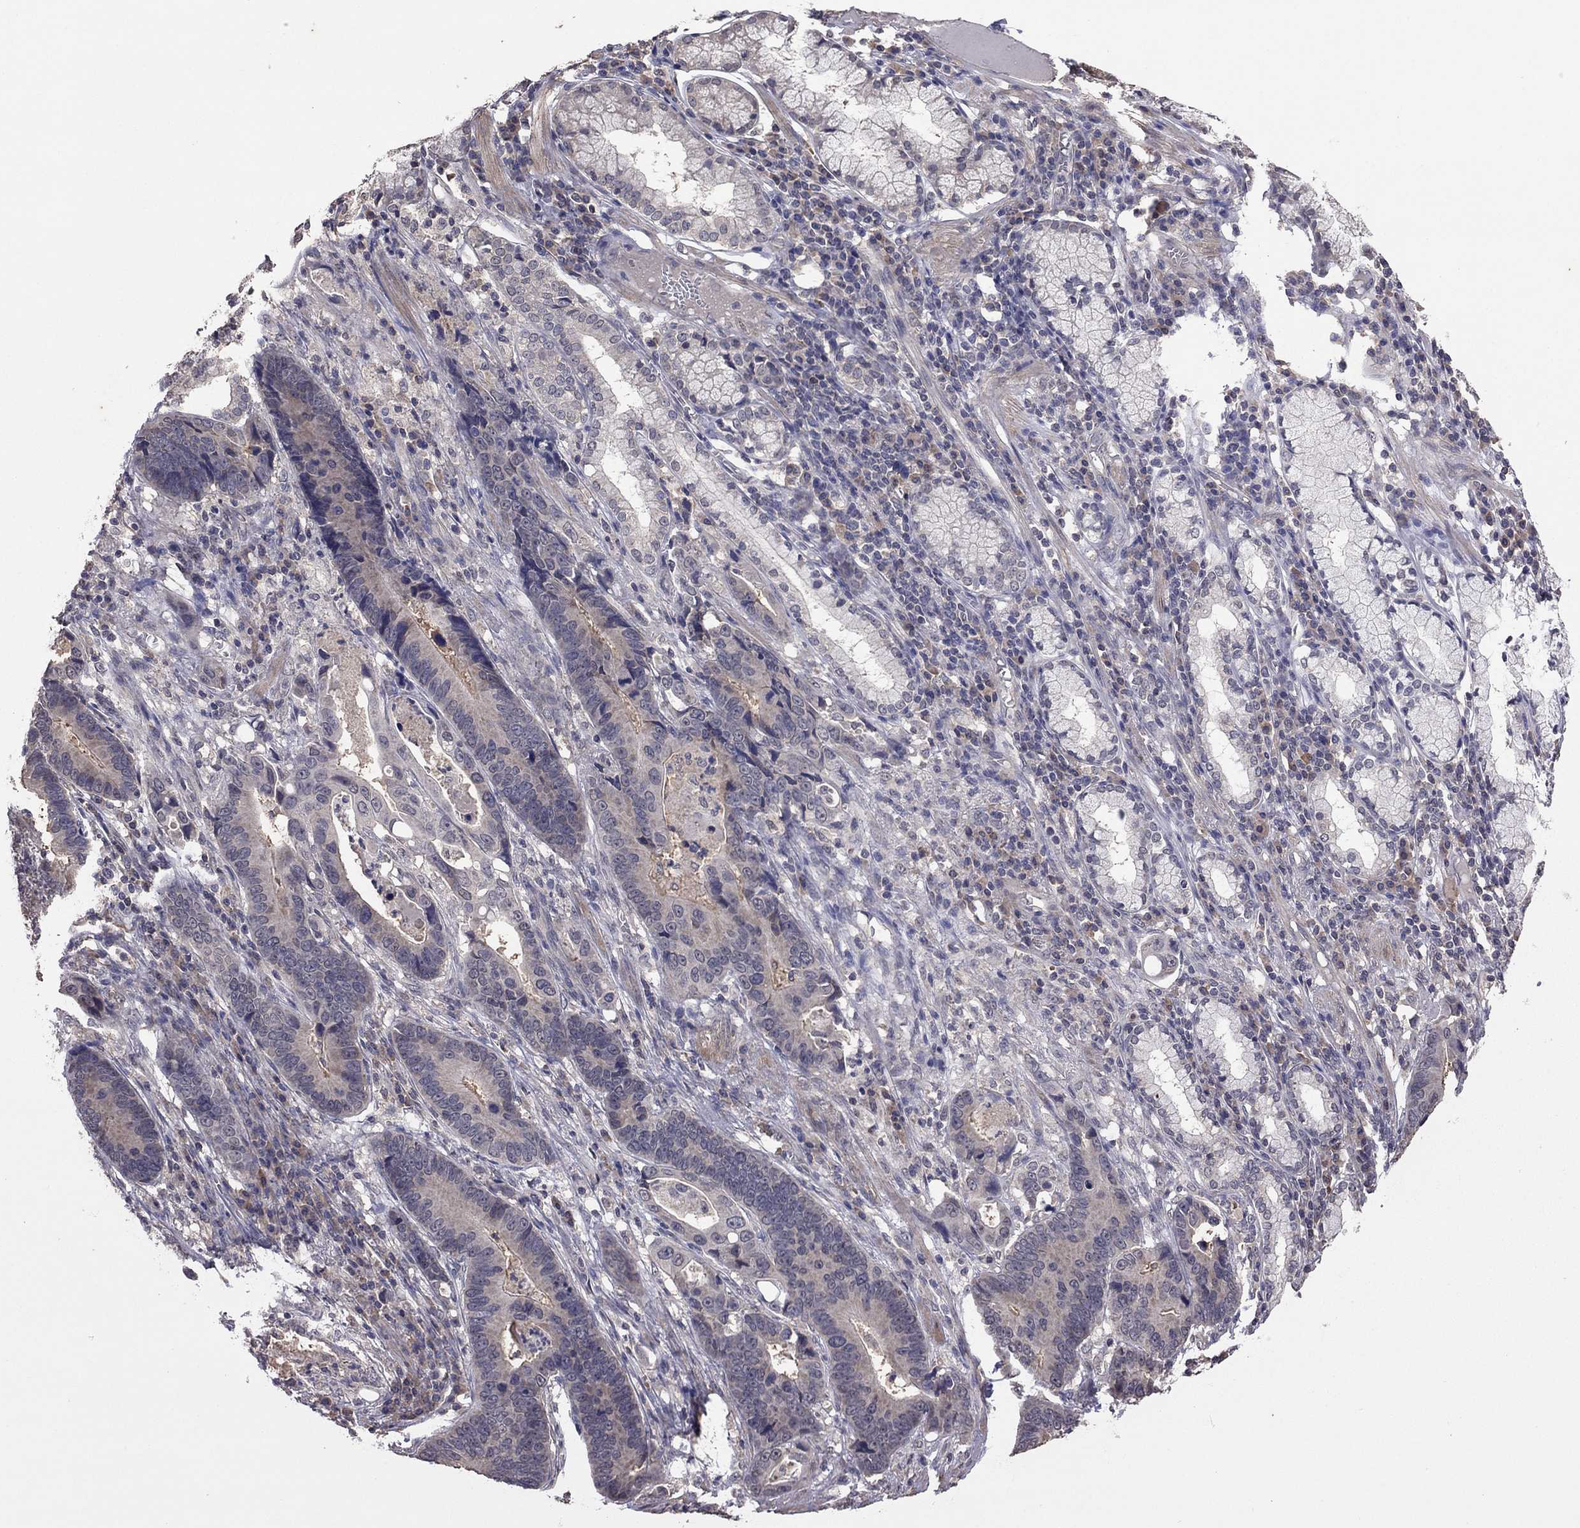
{"staining": {"intensity": "negative", "quantity": "none", "location": "none"}, "tissue": "stomach cancer", "cell_type": "Tumor cells", "image_type": "cancer", "snomed": [{"axis": "morphology", "description": "Adenocarcinoma, NOS"}, {"axis": "topography", "description": "Stomach"}], "caption": "Immunohistochemistry (IHC) image of neoplastic tissue: stomach cancer (adenocarcinoma) stained with DAB (3,3'-diaminobenzidine) shows no significant protein expression in tumor cells. (Stains: DAB (3,3'-diaminobenzidine) immunohistochemistry with hematoxylin counter stain, Microscopy: brightfield microscopy at high magnification).", "gene": "TSNARE1", "patient": {"sex": "male", "age": 84}}